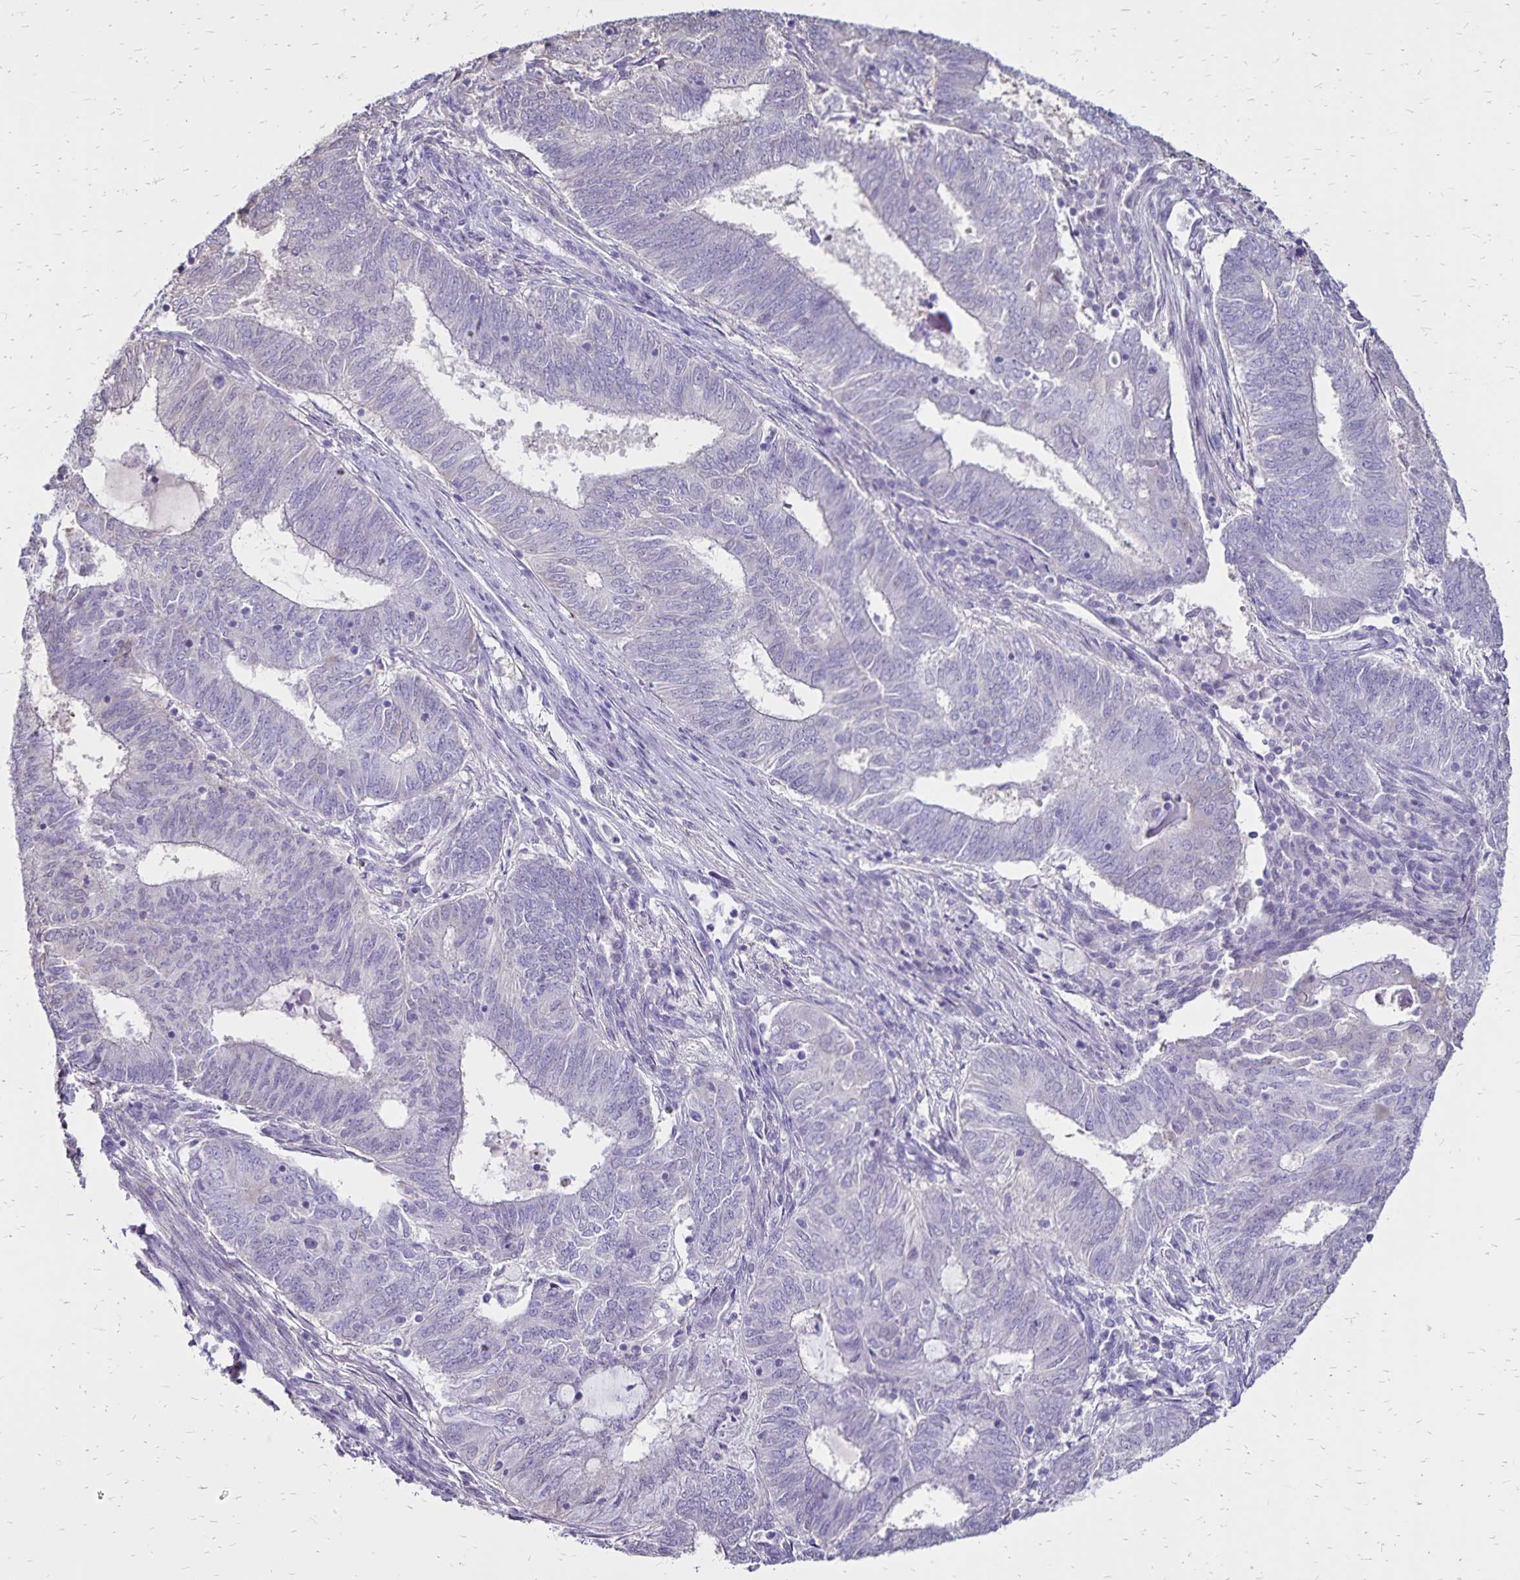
{"staining": {"intensity": "negative", "quantity": "none", "location": "none"}, "tissue": "endometrial cancer", "cell_type": "Tumor cells", "image_type": "cancer", "snomed": [{"axis": "morphology", "description": "Adenocarcinoma, NOS"}, {"axis": "topography", "description": "Endometrium"}], "caption": "Immunohistochemistry of human adenocarcinoma (endometrial) reveals no positivity in tumor cells. (Stains: DAB (3,3'-diaminobenzidine) immunohistochemistry with hematoxylin counter stain, Microscopy: brightfield microscopy at high magnification).", "gene": "SH3GL3", "patient": {"sex": "female", "age": 62}}